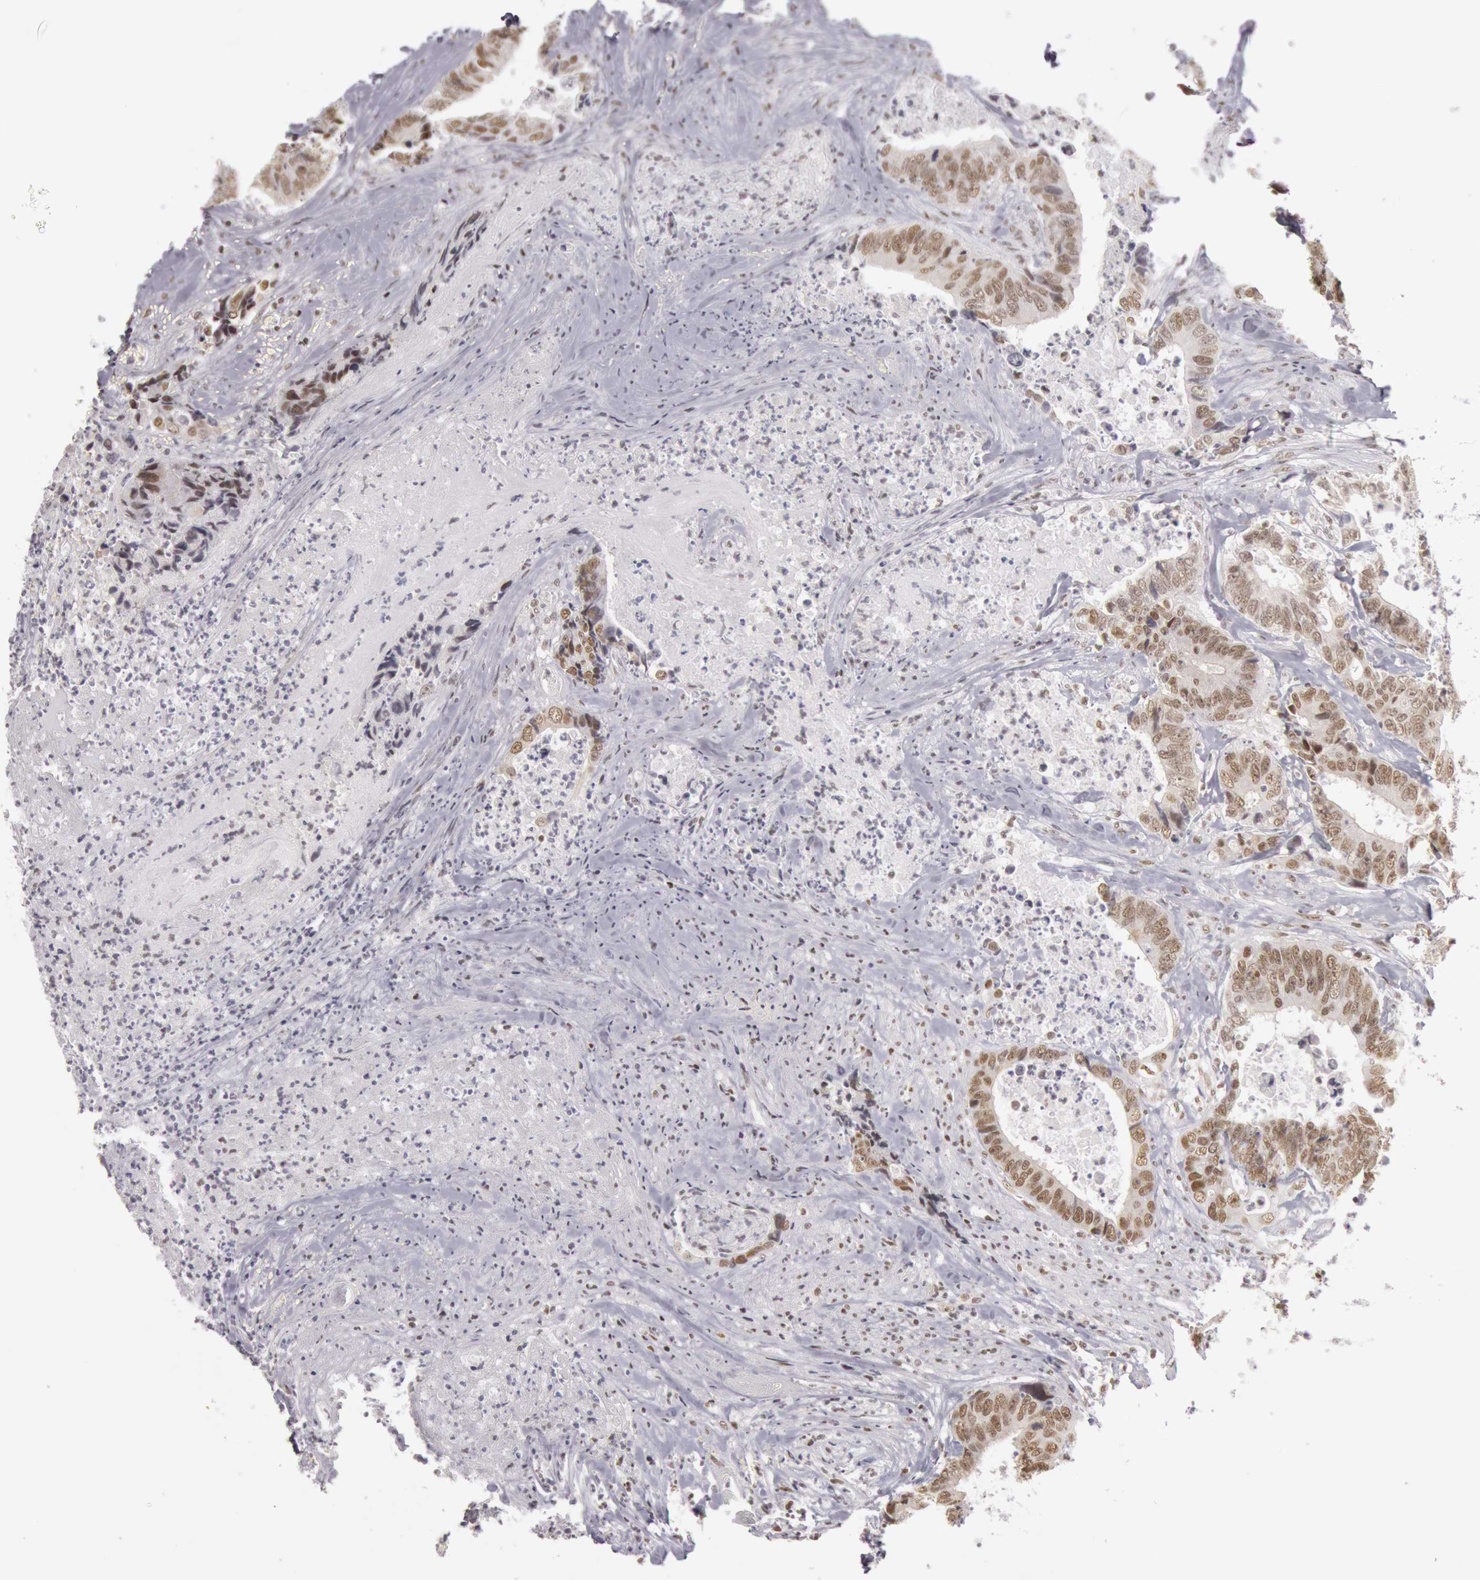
{"staining": {"intensity": "strong", "quantity": ">75%", "location": "nuclear"}, "tissue": "colorectal cancer", "cell_type": "Tumor cells", "image_type": "cancer", "snomed": [{"axis": "morphology", "description": "Adenocarcinoma, NOS"}, {"axis": "topography", "description": "Rectum"}], "caption": "A brown stain shows strong nuclear positivity of a protein in human colorectal cancer tumor cells.", "gene": "ESS2", "patient": {"sex": "female", "age": 65}}